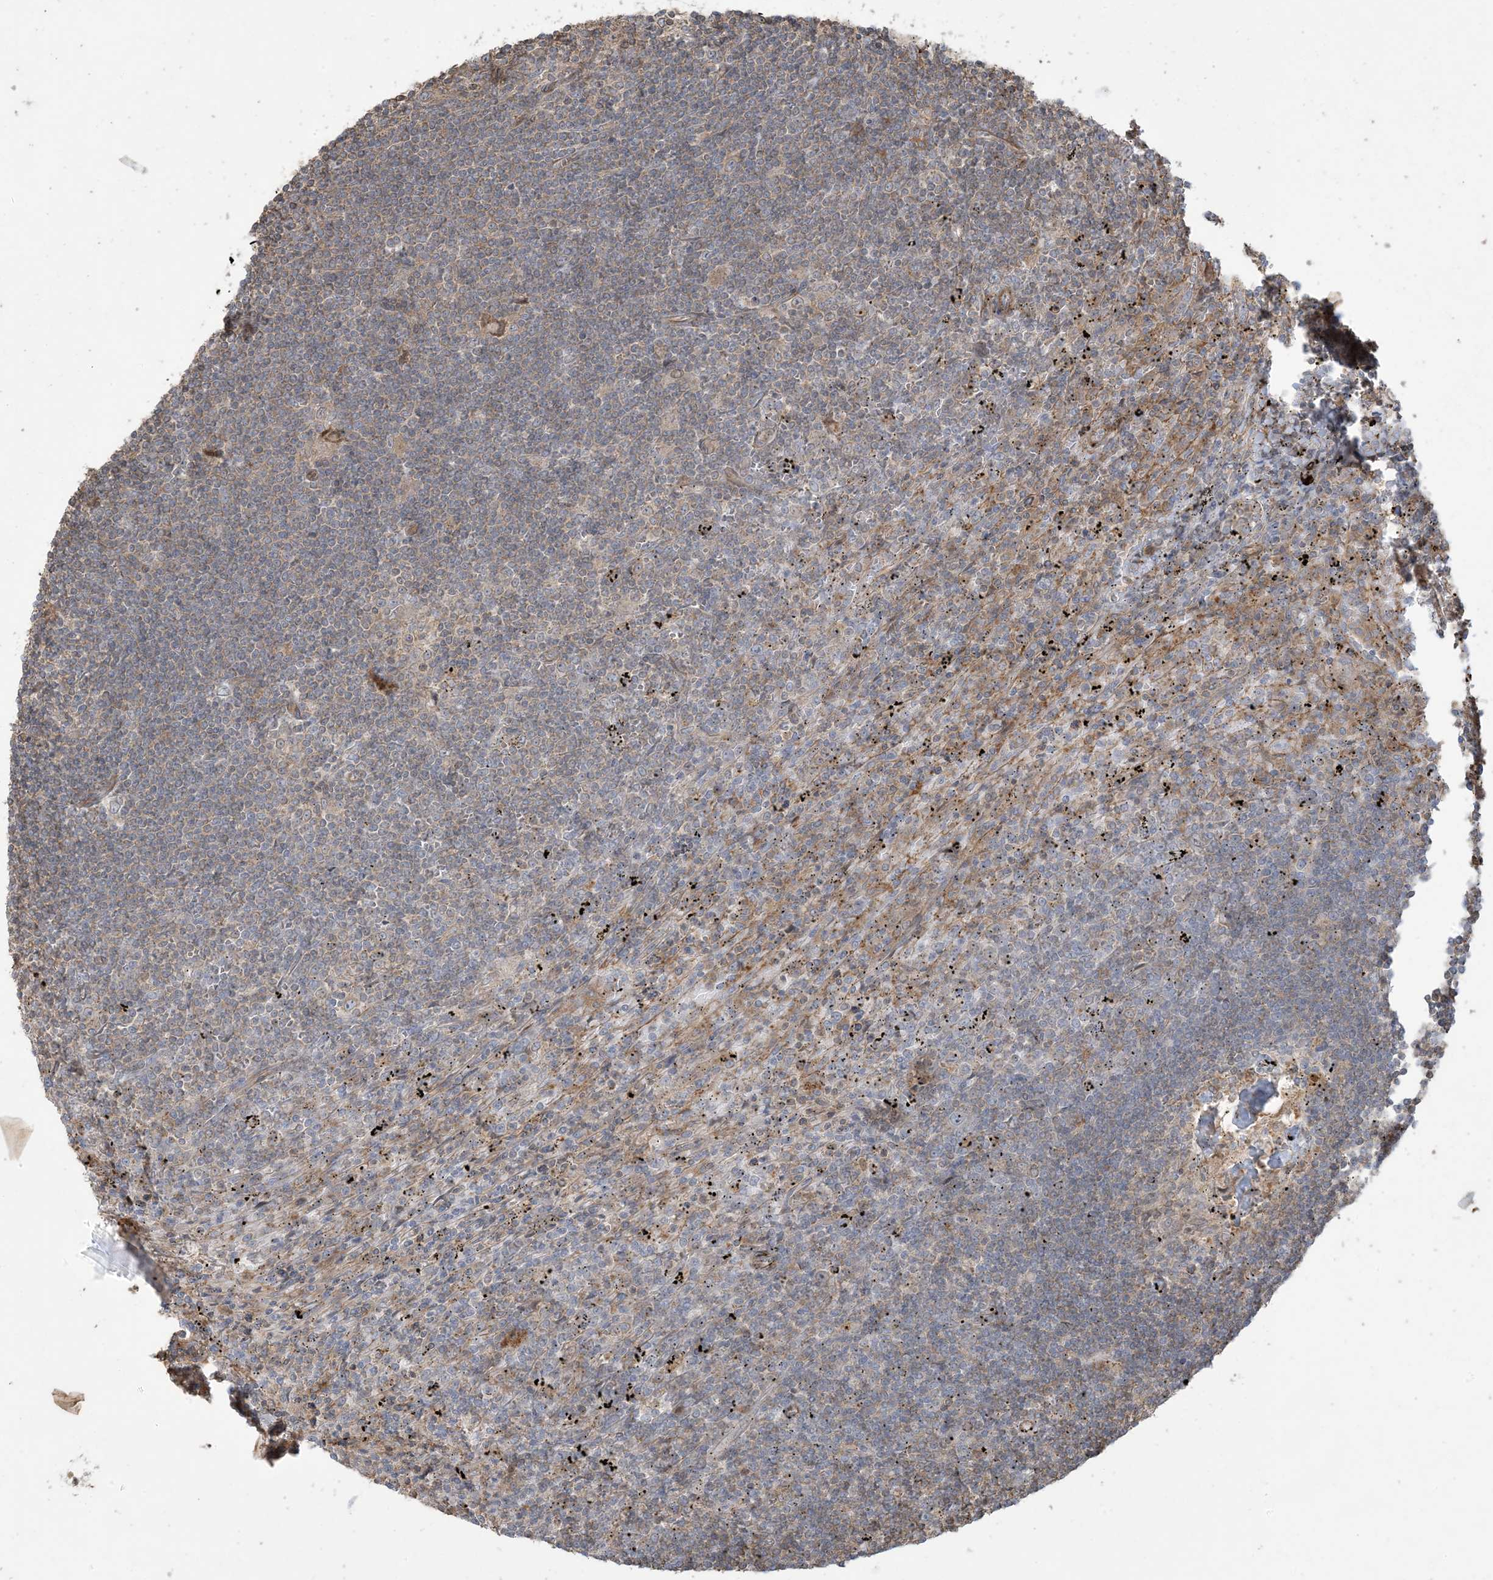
{"staining": {"intensity": "weak", "quantity": "<25%", "location": "cytoplasmic/membranous"}, "tissue": "lymphoma", "cell_type": "Tumor cells", "image_type": "cancer", "snomed": [{"axis": "morphology", "description": "Malignant lymphoma, non-Hodgkin's type, Low grade"}, {"axis": "topography", "description": "Spleen"}], "caption": "DAB immunohistochemical staining of malignant lymphoma, non-Hodgkin's type (low-grade) reveals no significant positivity in tumor cells.", "gene": "KLHL18", "patient": {"sex": "male", "age": 76}}